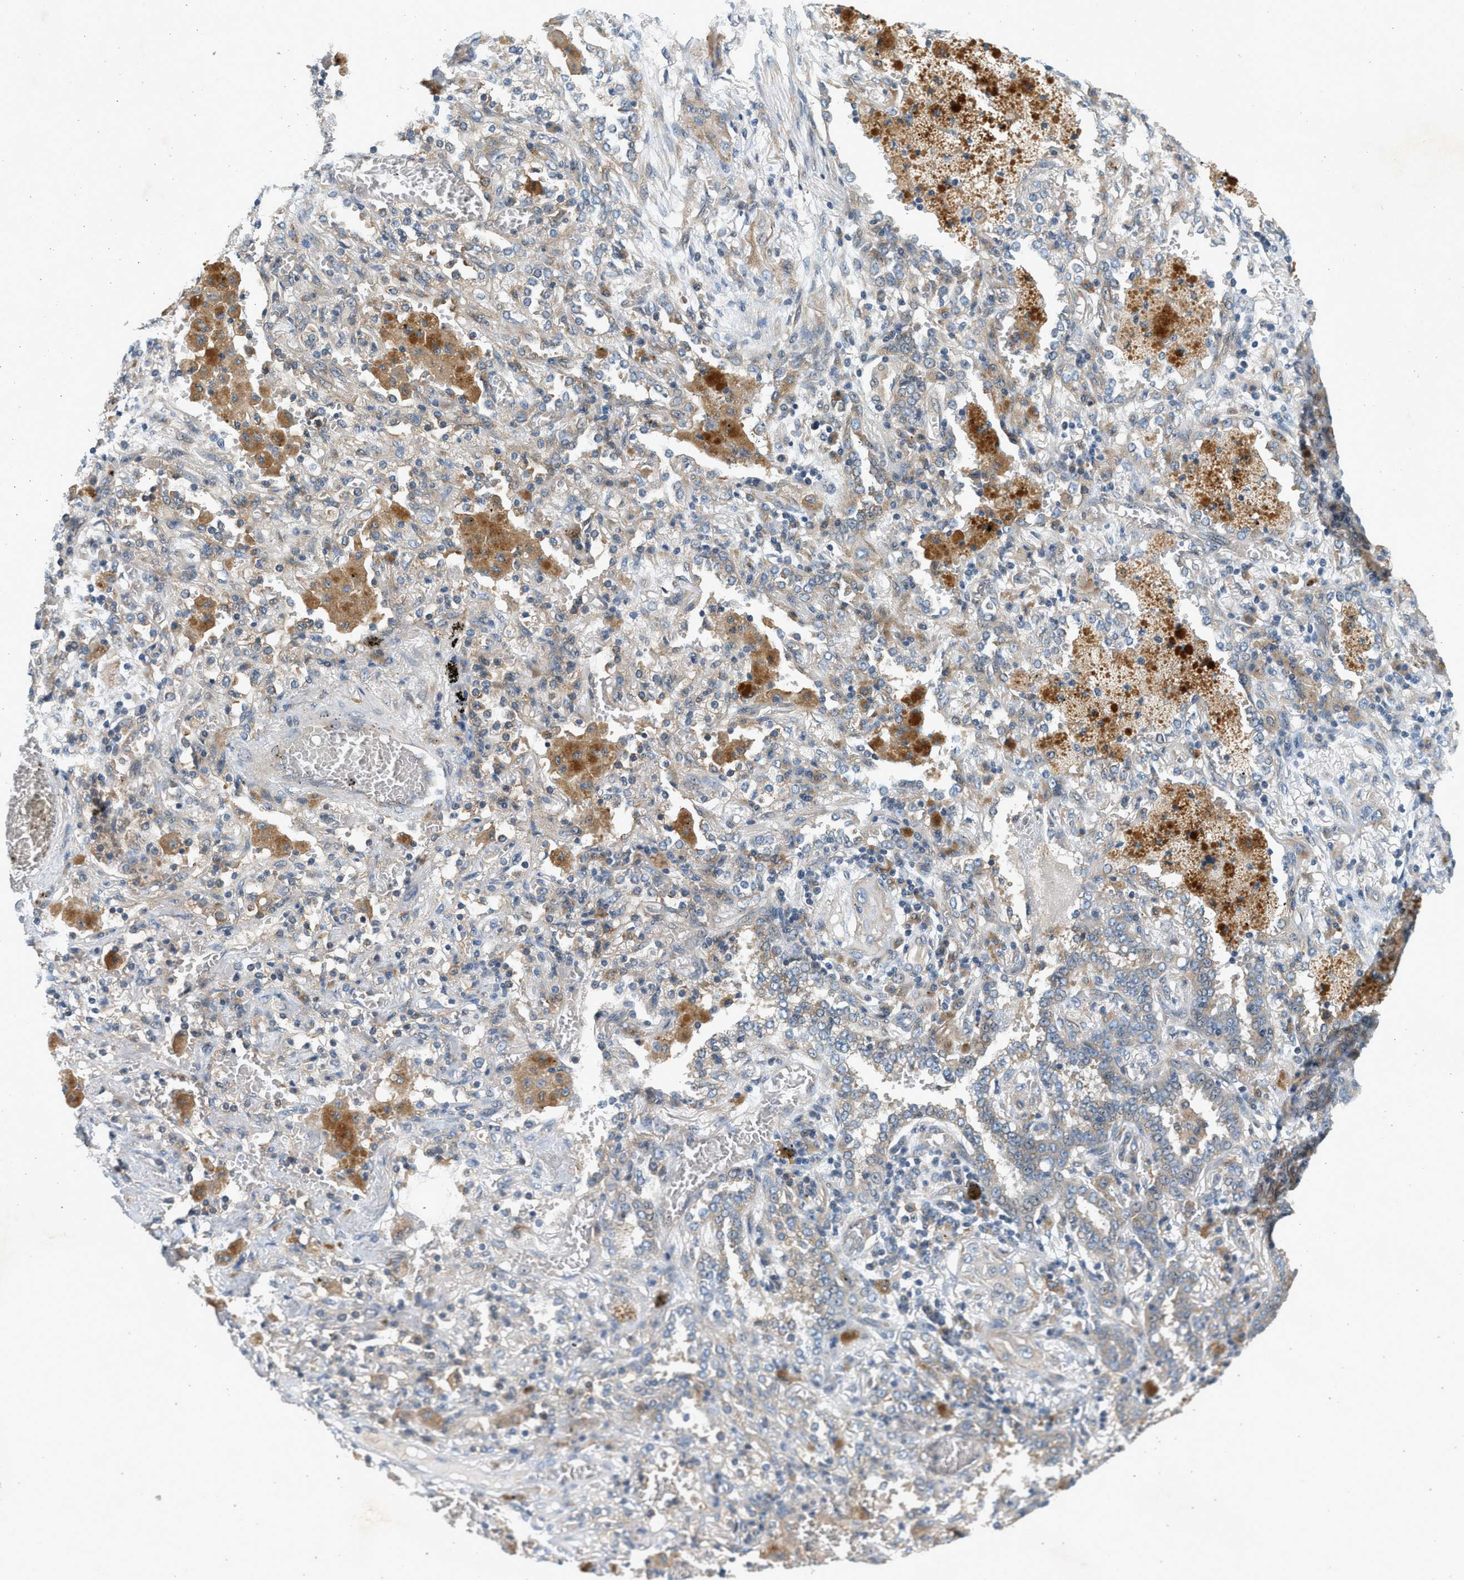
{"staining": {"intensity": "weak", "quantity": "<25%", "location": "cytoplasmic/membranous"}, "tissue": "lung cancer", "cell_type": "Tumor cells", "image_type": "cancer", "snomed": [{"axis": "morphology", "description": "Squamous cell carcinoma, NOS"}, {"axis": "topography", "description": "Lung"}], "caption": "IHC micrograph of neoplastic tissue: human lung cancer stained with DAB (3,3'-diaminobenzidine) demonstrates no significant protein staining in tumor cells.", "gene": "KDELR2", "patient": {"sex": "female", "age": 47}}